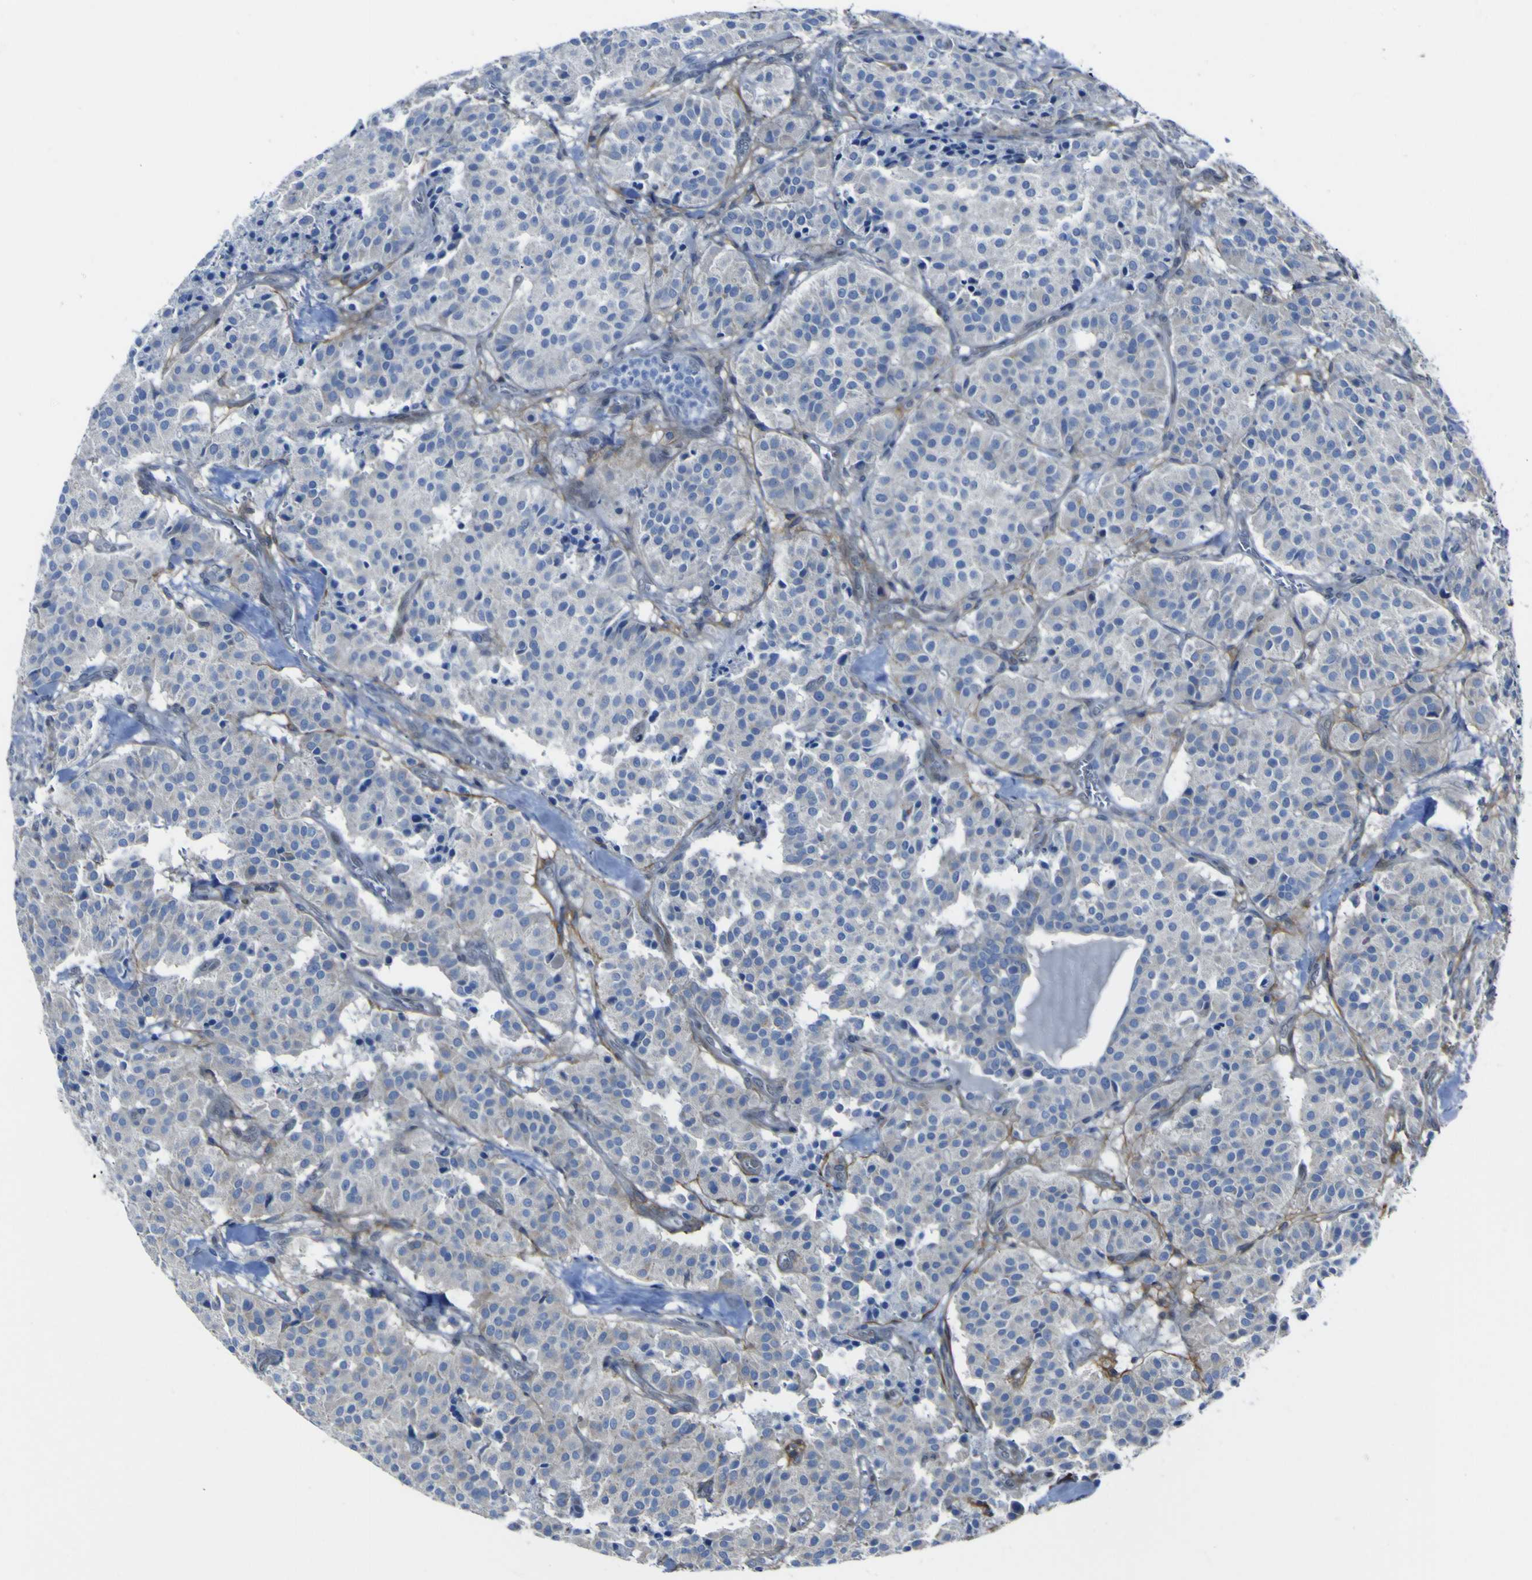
{"staining": {"intensity": "negative", "quantity": "none", "location": "none"}, "tissue": "carcinoid", "cell_type": "Tumor cells", "image_type": "cancer", "snomed": [{"axis": "morphology", "description": "Carcinoid, malignant, NOS"}, {"axis": "topography", "description": "Lung"}], "caption": "Photomicrograph shows no protein positivity in tumor cells of malignant carcinoid tissue. The staining is performed using DAB brown chromogen with nuclei counter-stained in using hematoxylin.", "gene": "LRRN1", "patient": {"sex": "male", "age": 30}}